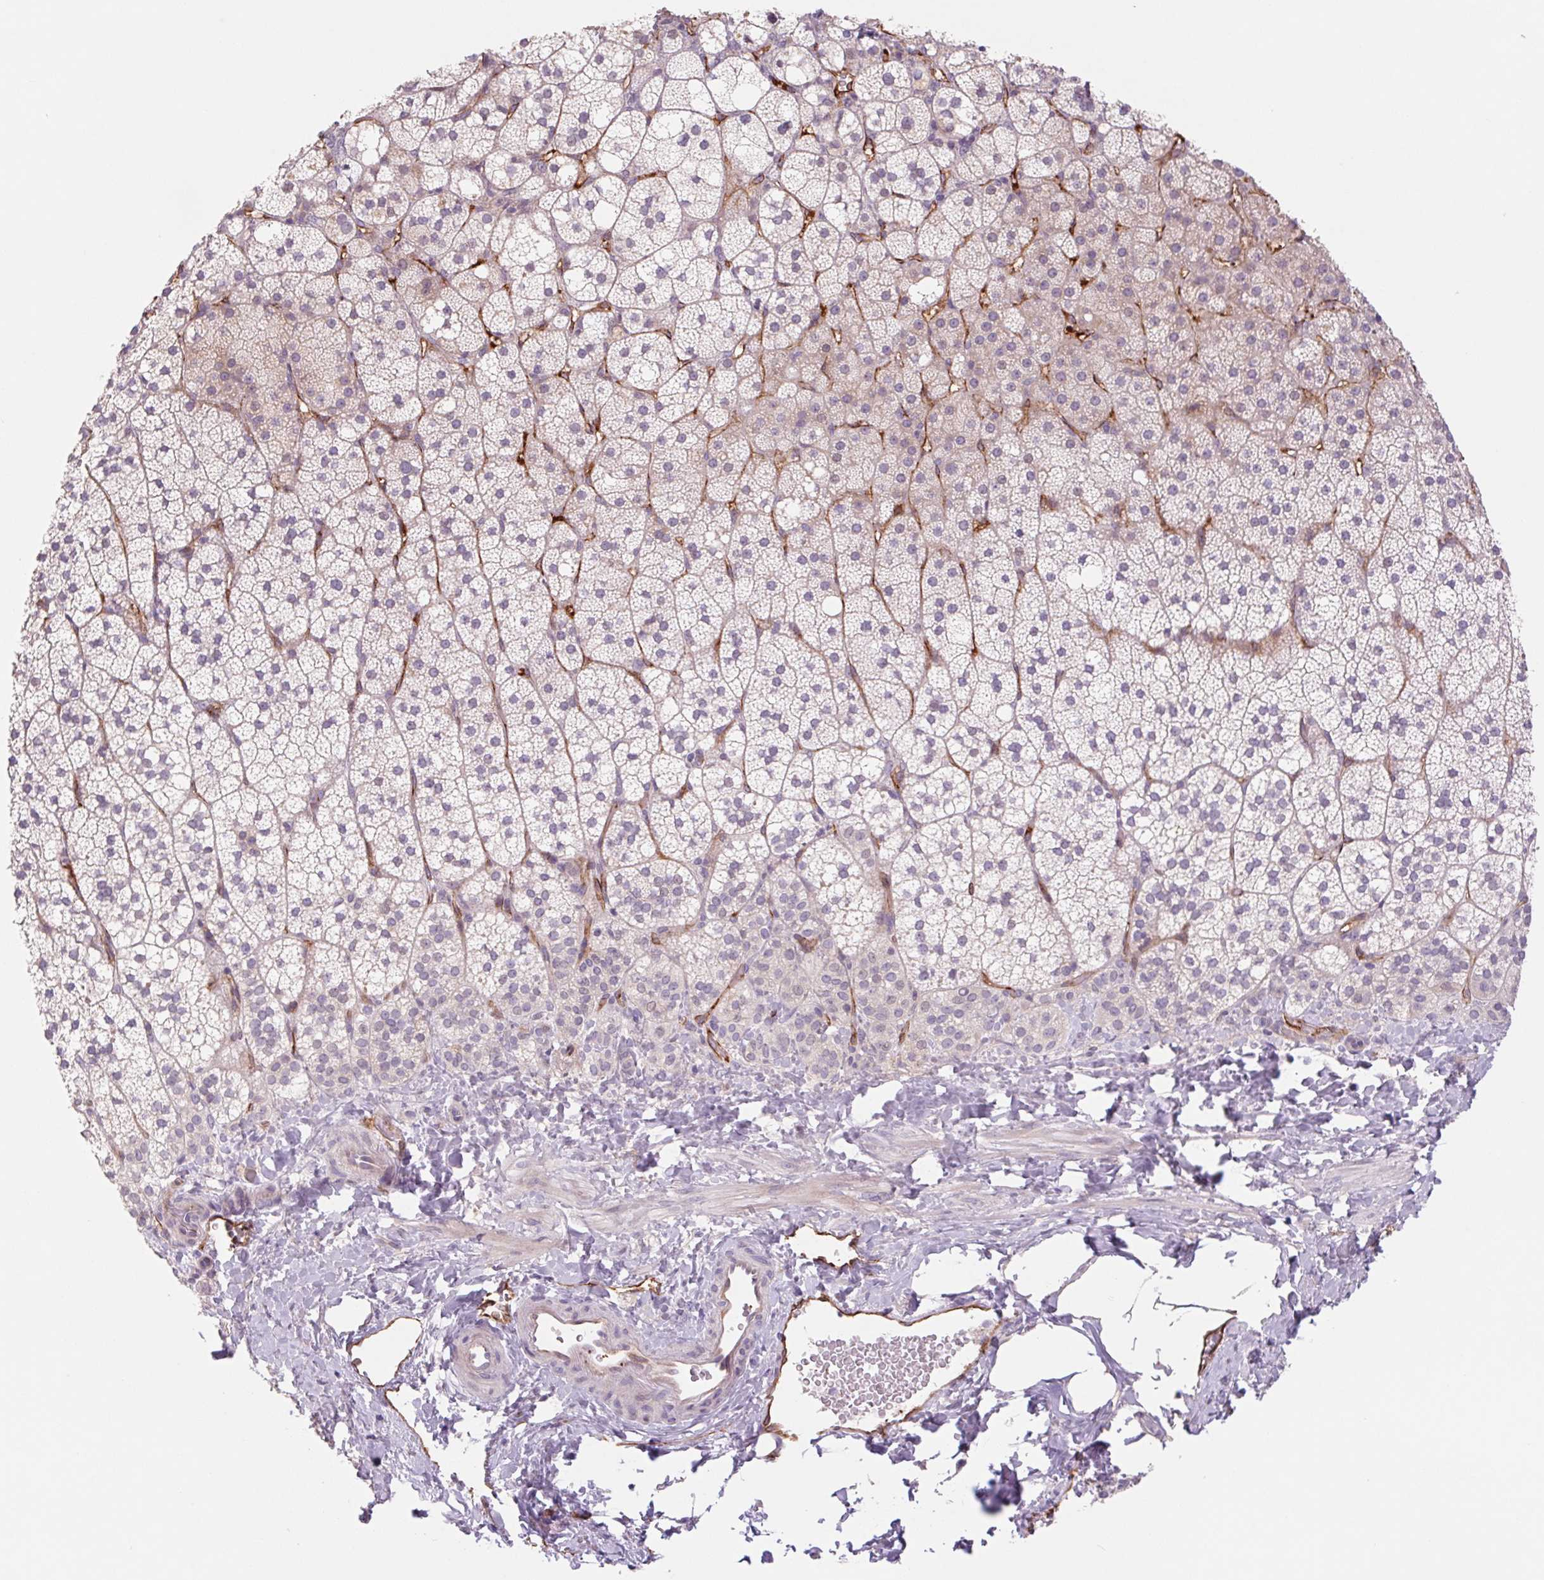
{"staining": {"intensity": "weak", "quantity": "<25%", "location": "cytoplasmic/membranous"}, "tissue": "adrenal gland", "cell_type": "Glandular cells", "image_type": "normal", "snomed": [{"axis": "morphology", "description": "Normal tissue, NOS"}, {"axis": "topography", "description": "Adrenal gland"}], "caption": "An immunohistochemistry (IHC) image of benign adrenal gland is shown. There is no staining in glandular cells of adrenal gland.", "gene": "MS4A13", "patient": {"sex": "male", "age": 53}}